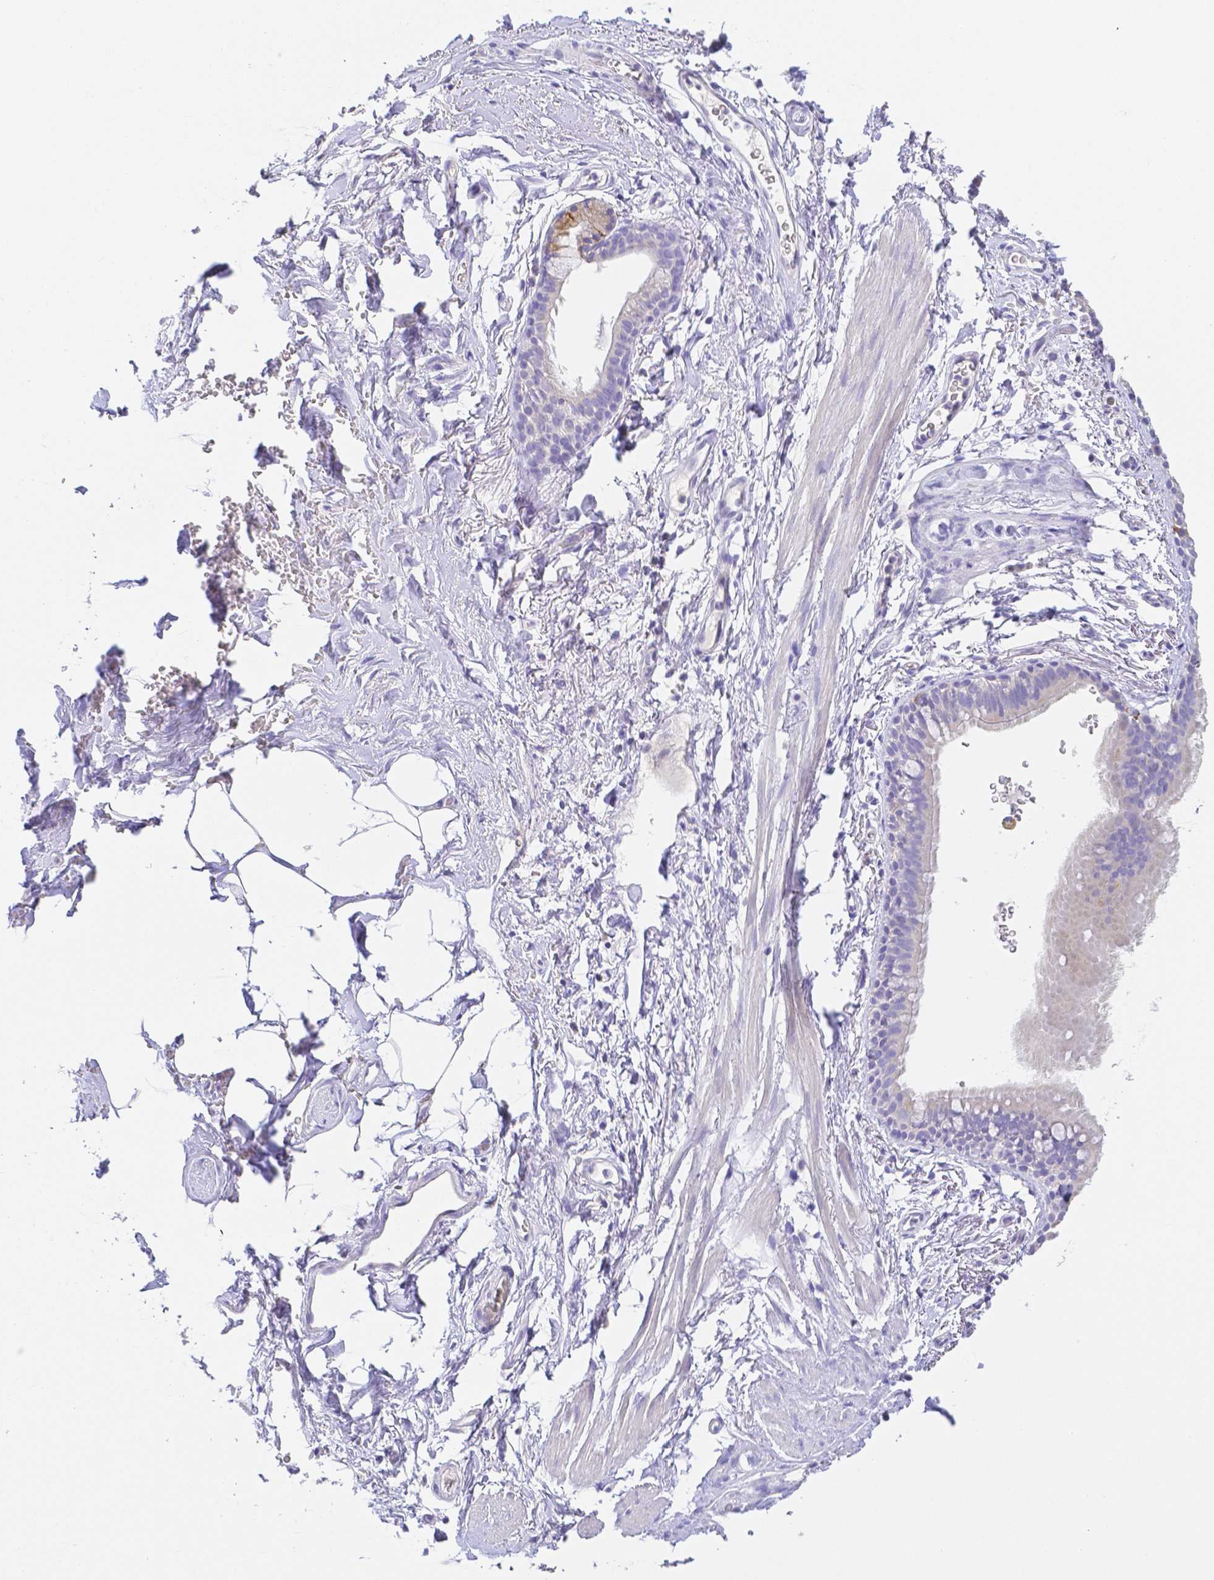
{"staining": {"intensity": "negative", "quantity": "none", "location": "none"}, "tissue": "adipose tissue", "cell_type": "Adipocytes", "image_type": "normal", "snomed": [{"axis": "morphology", "description": "Normal tissue, NOS"}, {"axis": "topography", "description": "Lymph node"}, {"axis": "topography", "description": "Cartilage tissue"}, {"axis": "topography", "description": "Bronchus"}], "caption": "Immunohistochemistry (IHC) of unremarkable adipose tissue displays no staining in adipocytes.", "gene": "ZG16B", "patient": {"sex": "female", "age": 70}}